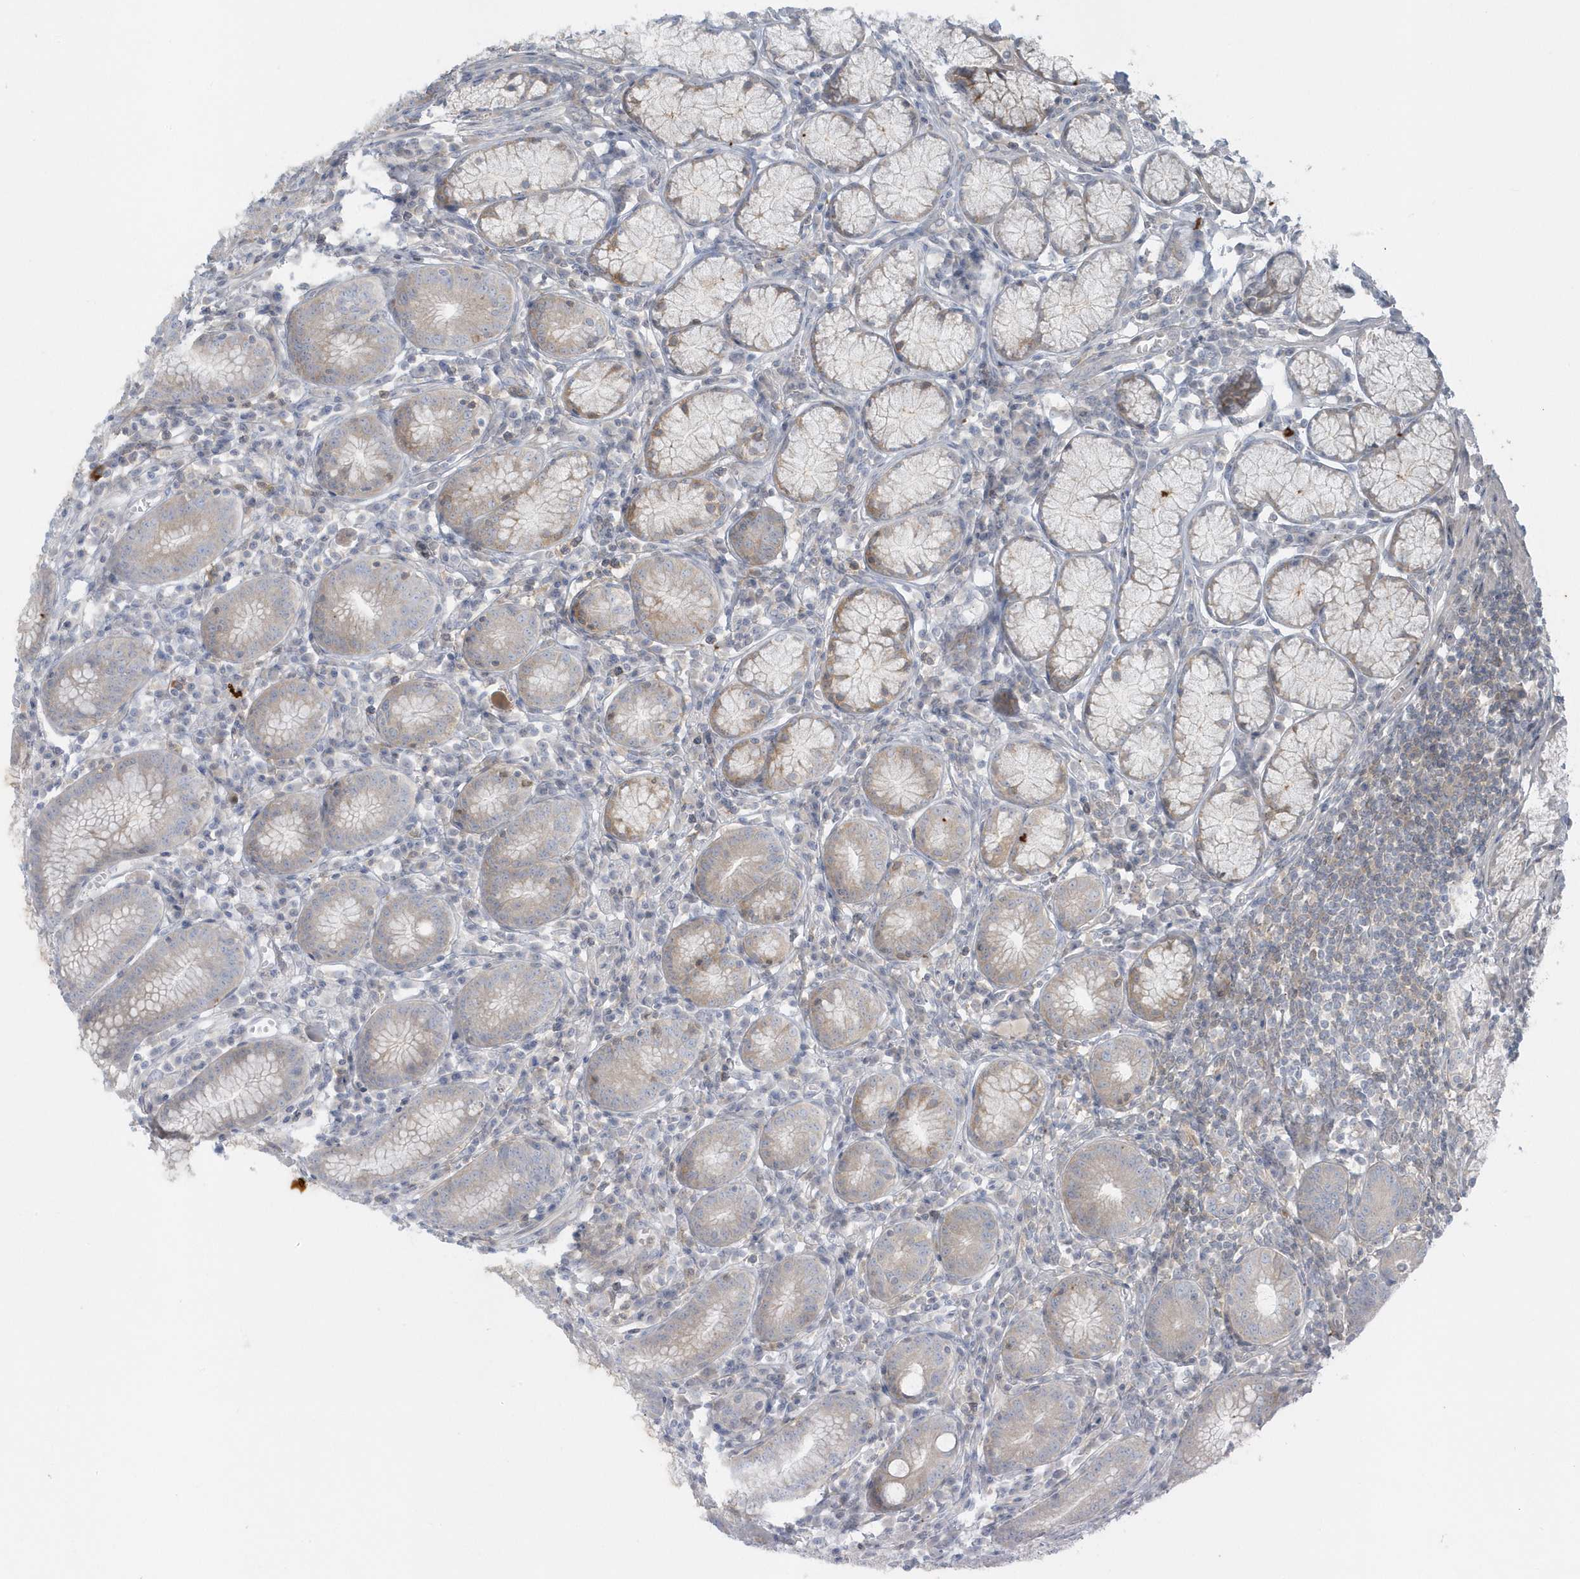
{"staining": {"intensity": "weak", "quantity": "<25%", "location": "cytoplasmic/membranous"}, "tissue": "stomach", "cell_type": "Glandular cells", "image_type": "normal", "snomed": [{"axis": "morphology", "description": "Normal tissue, NOS"}, {"axis": "topography", "description": "Stomach"}], "caption": "The micrograph demonstrates no staining of glandular cells in benign stomach.", "gene": "CLCN6", "patient": {"sex": "male", "age": 55}}